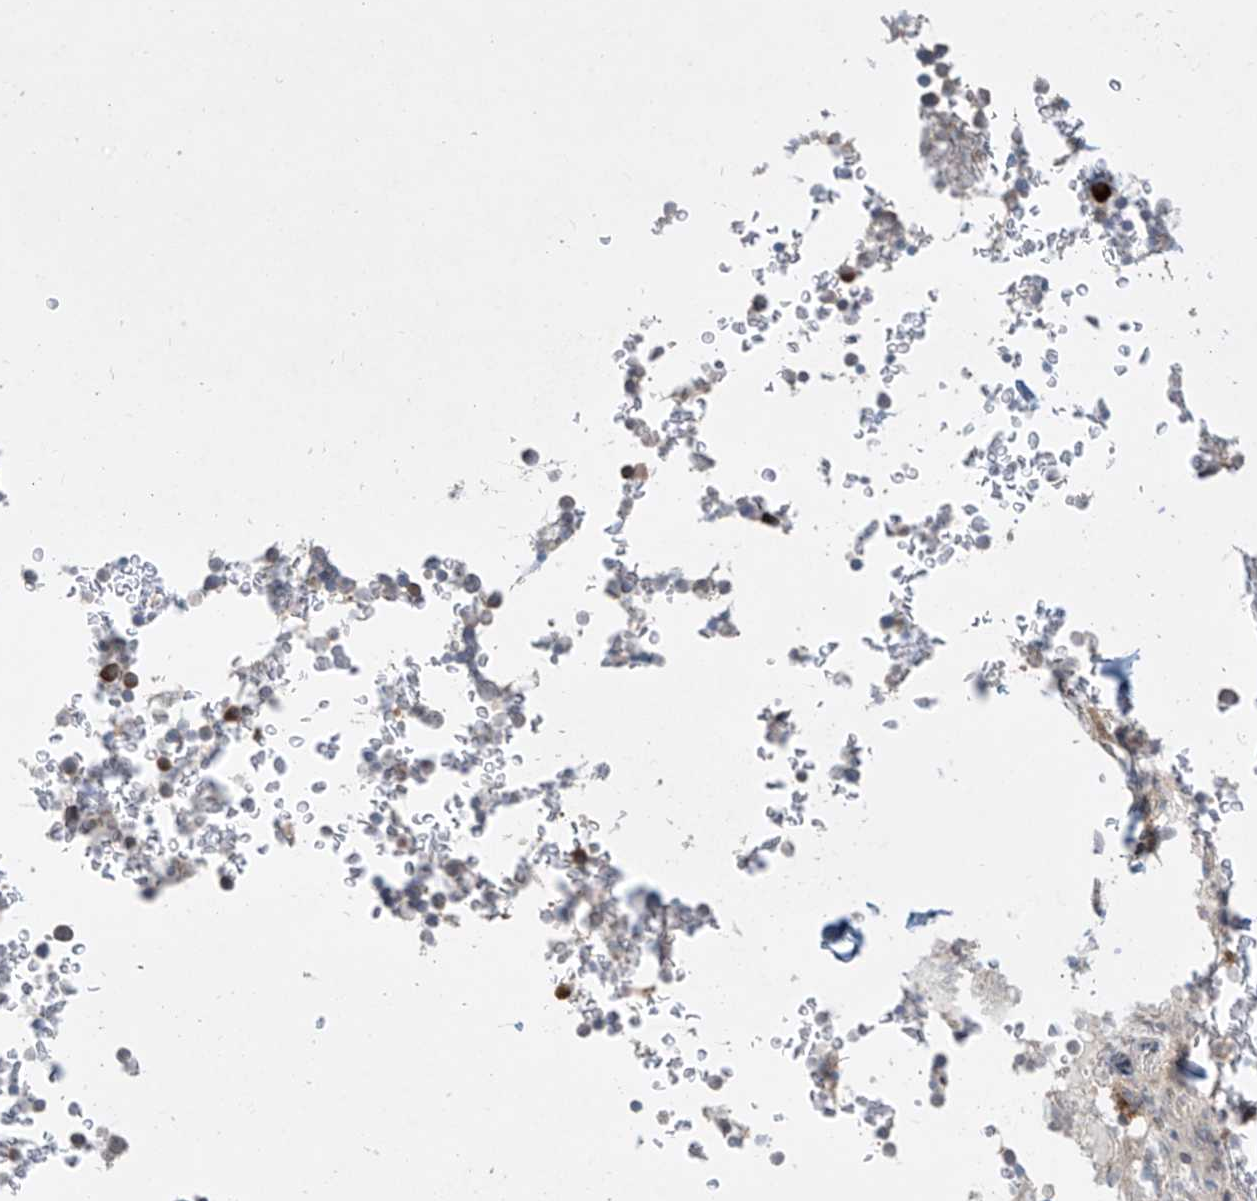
{"staining": {"intensity": "moderate", "quantity": "<25%", "location": "cytoplasmic/membranous"}, "tissue": "bone marrow", "cell_type": "Hematopoietic cells", "image_type": "normal", "snomed": [{"axis": "morphology", "description": "Normal tissue, NOS"}, {"axis": "topography", "description": "Bone marrow"}], "caption": "Immunohistochemistry histopathology image of normal bone marrow: bone marrow stained using IHC shows low levels of moderate protein expression localized specifically in the cytoplasmic/membranous of hematopoietic cells, appearing as a cytoplasmic/membranous brown color.", "gene": "PPAT", "patient": {"sex": "male", "age": 58}}